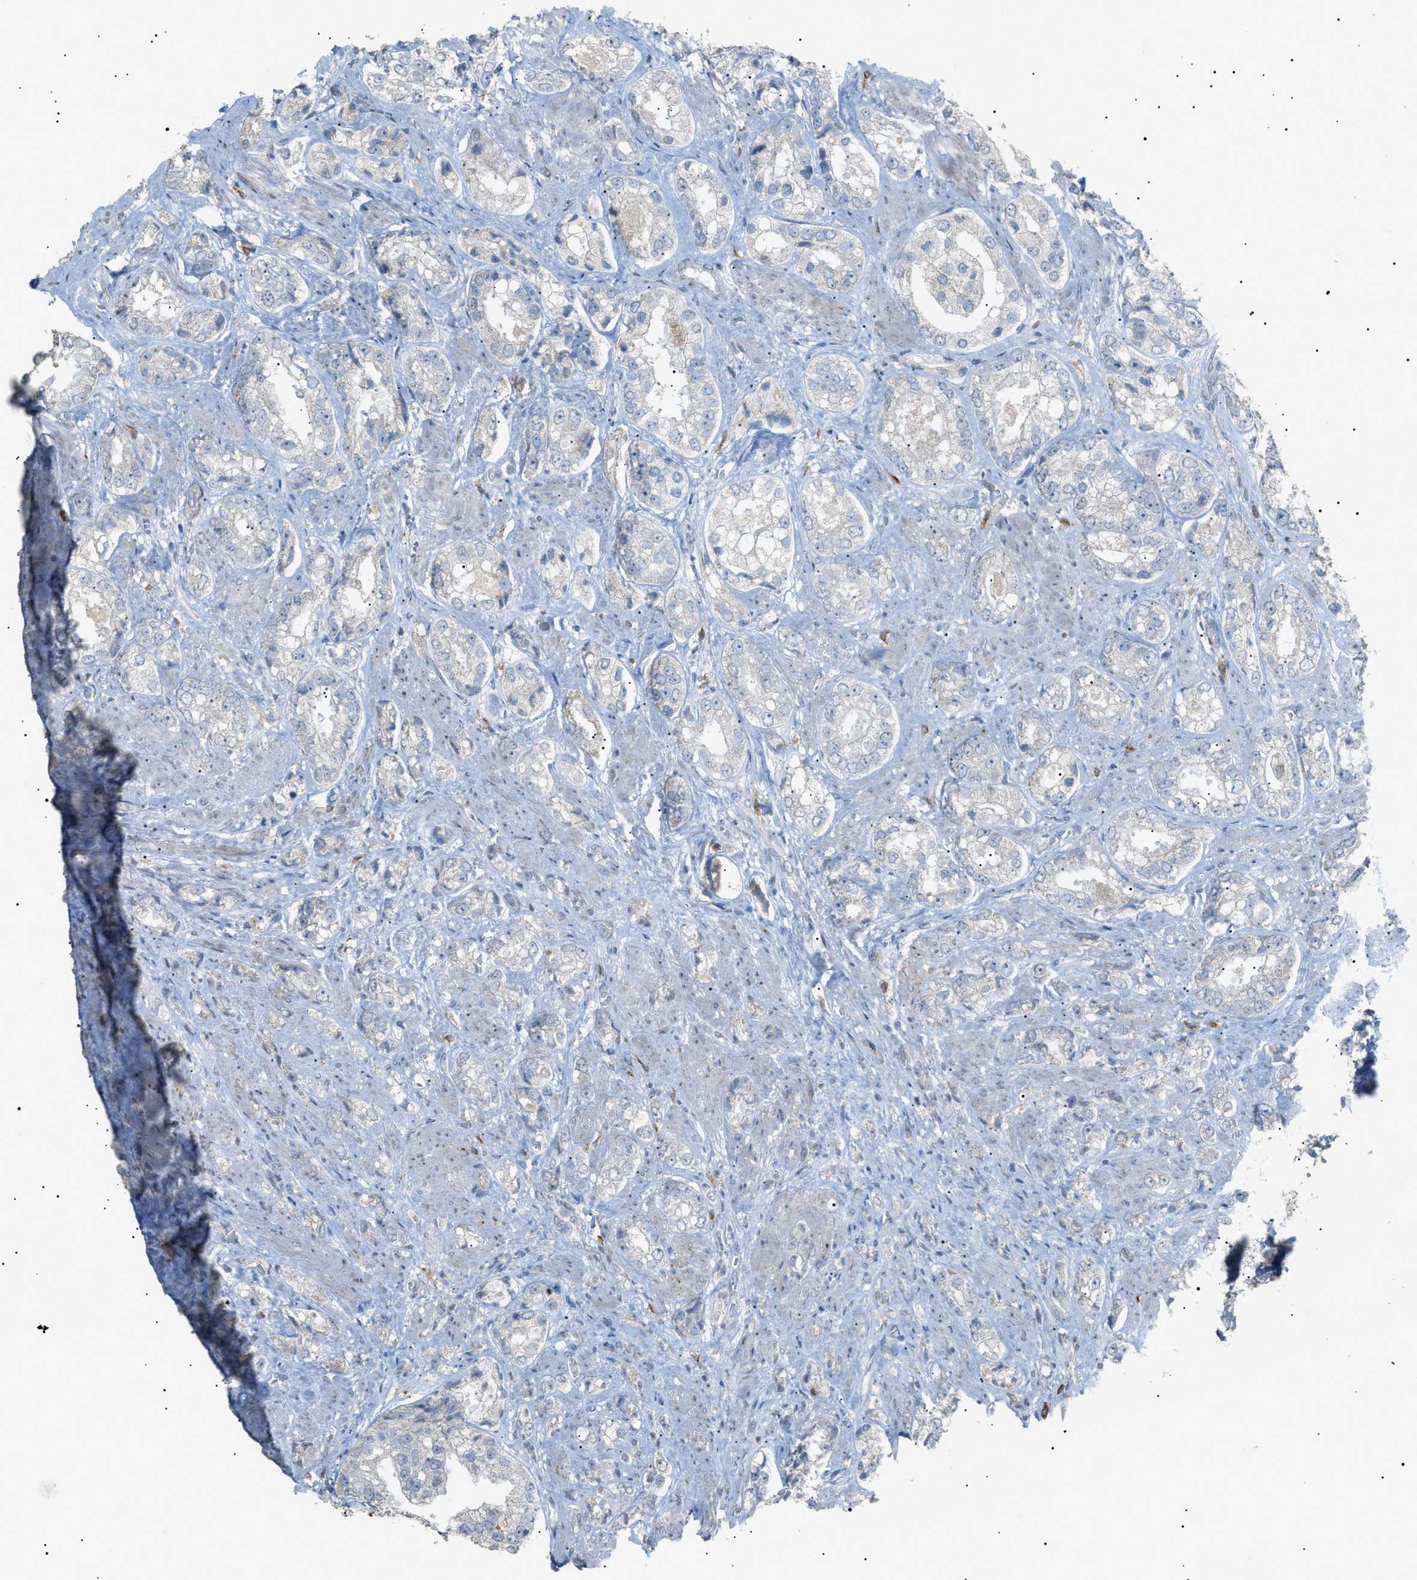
{"staining": {"intensity": "negative", "quantity": "none", "location": "none"}, "tissue": "prostate cancer", "cell_type": "Tumor cells", "image_type": "cancer", "snomed": [{"axis": "morphology", "description": "Adenocarcinoma, High grade"}, {"axis": "topography", "description": "Prostate"}], "caption": "Tumor cells are negative for protein expression in human high-grade adenocarcinoma (prostate).", "gene": "BTK", "patient": {"sex": "male", "age": 61}}